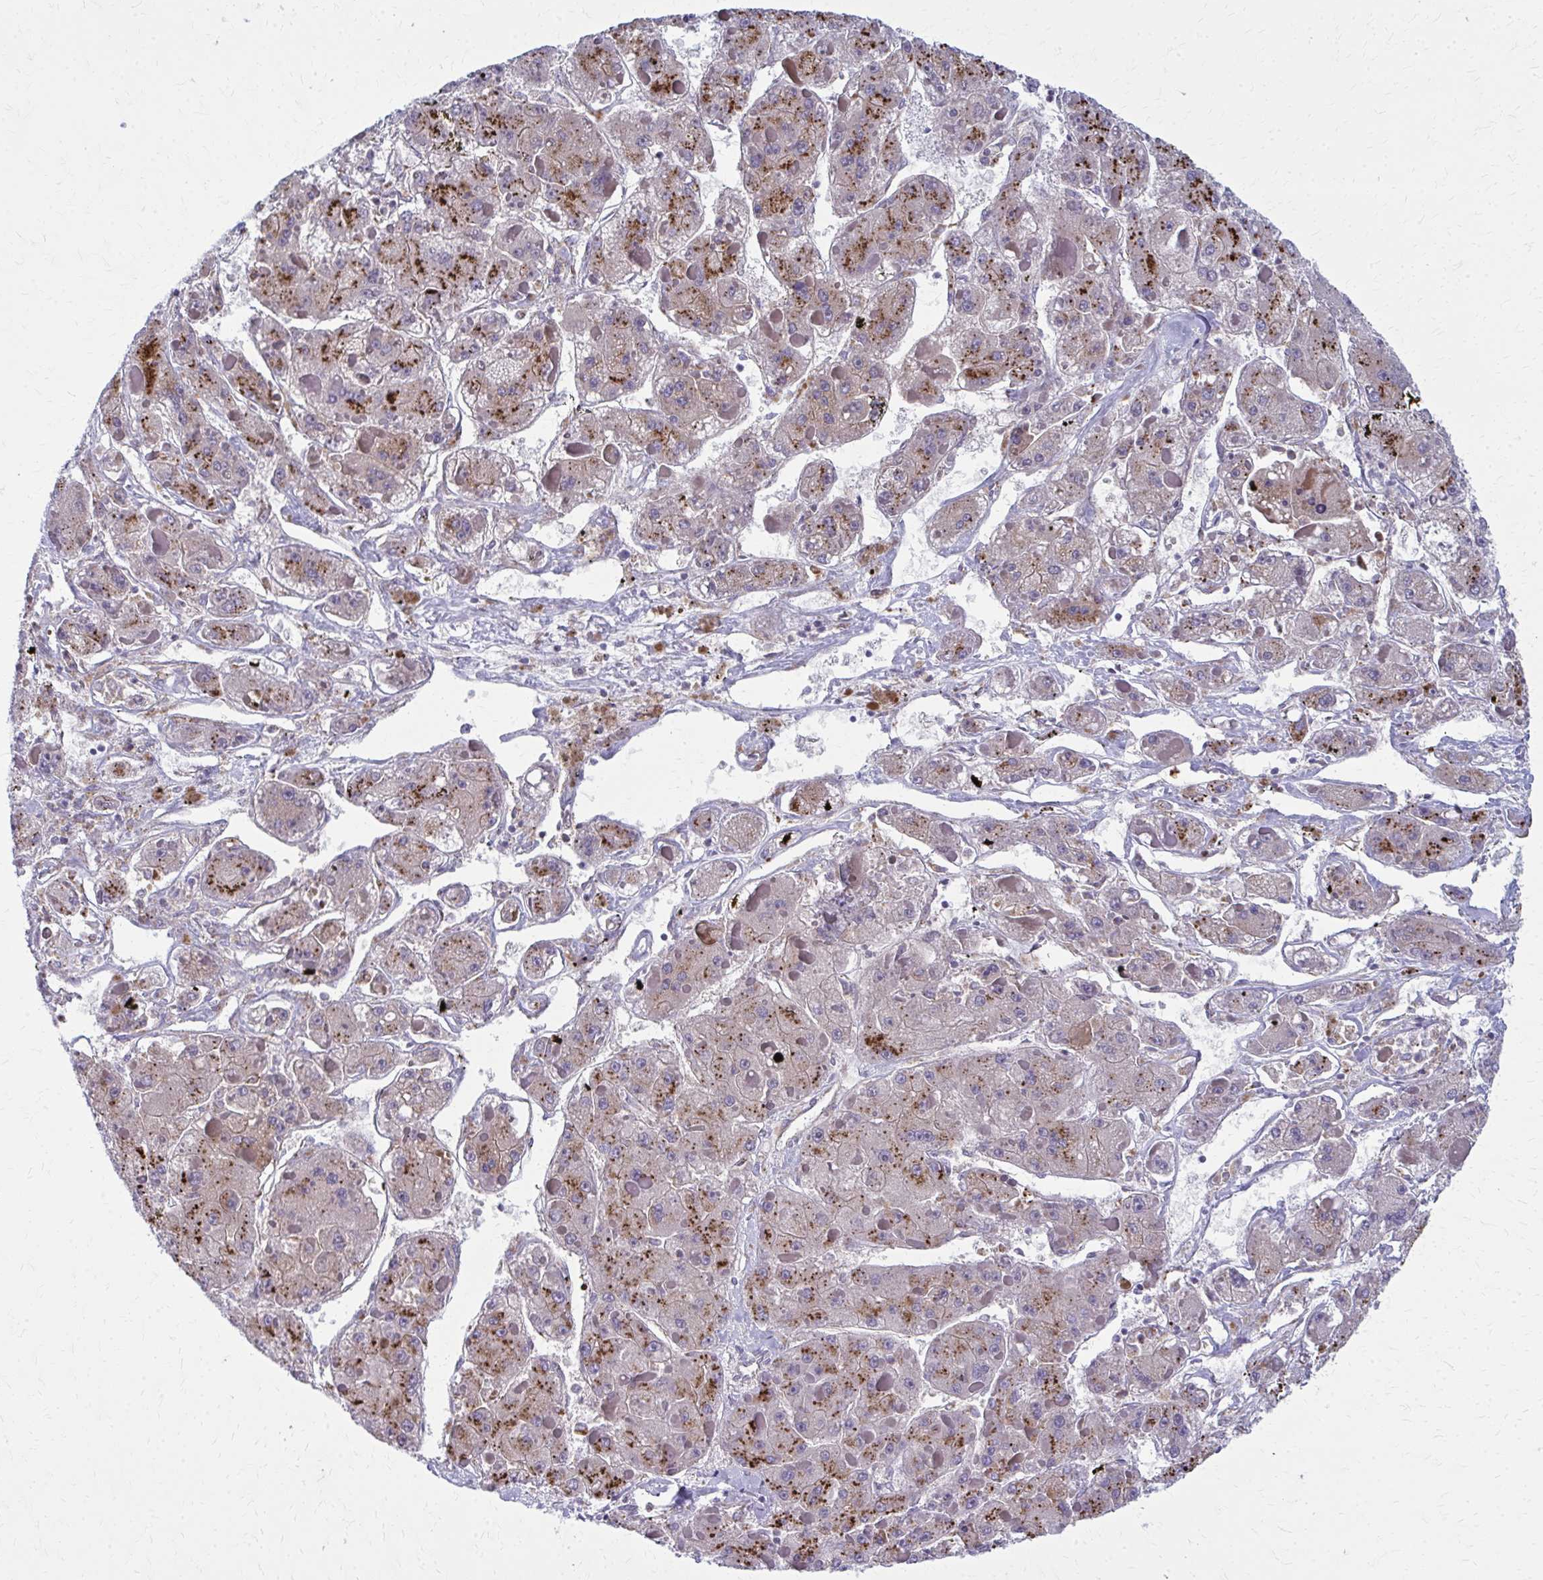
{"staining": {"intensity": "strong", "quantity": ">75%", "location": "cytoplasmic/membranous"}, "tissue": "liver cancer", "cell_type": "Tumor cells", "image_type": "cancer", "snomed": [{"axis": "morphology", "description": "Carcinoma, Hepatocellular, NOS"}, {"axis": "topography", "description": "Liver"}], "caption": "Liver cancer was stained to show a protein in brown. There is high levels of strong cytoplasmic/membranous positivity in approximately >75% of tumor cells. (DAB IHC with brightfield microscopy, high magnification).", "gene": "LRRC4B", "patient": {"sex": "female", "age": 73}}